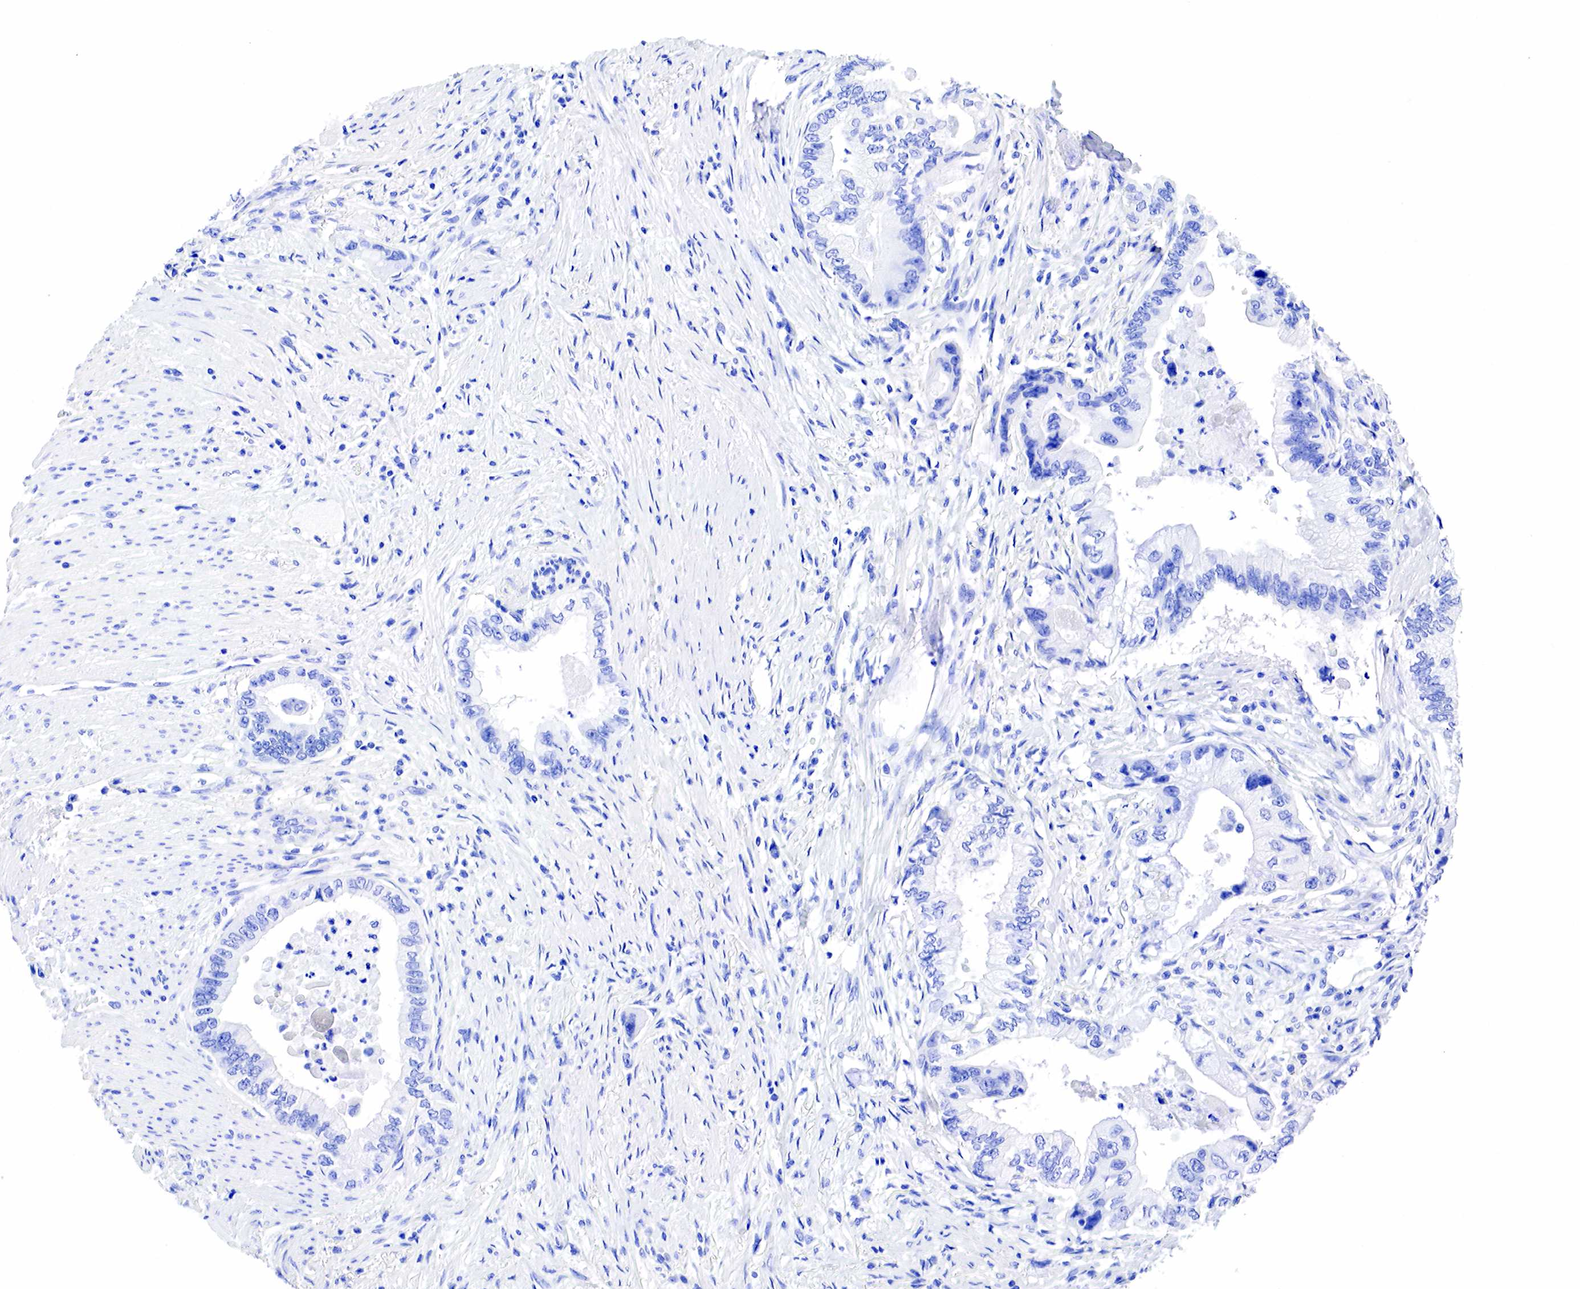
{"staining": {"intensity": "negative", "quantity": "none", "location": "none"}, "tissue": "pancreatic cancer", "cell_type": "Tumor cells", "image_type": "cancer", "snomed": [{"axis": "morphology", "description": "Adenocarcinoma, NOS"}, {"axis": "topography", "description": "Pancreas"}, {"axis": "topography", "description": "Stomach, upper"}], "caption": "Tumor cells are negative for brown protein staining in adenocarcinoma (pancreatic). (Stains: DAB immunohistochemistry with hematoxylin counter stain, Microscopy: brightfield microscopy at high magnification).", "gene": "KLK3", "patient": {"sex": "male", "age": 77}}